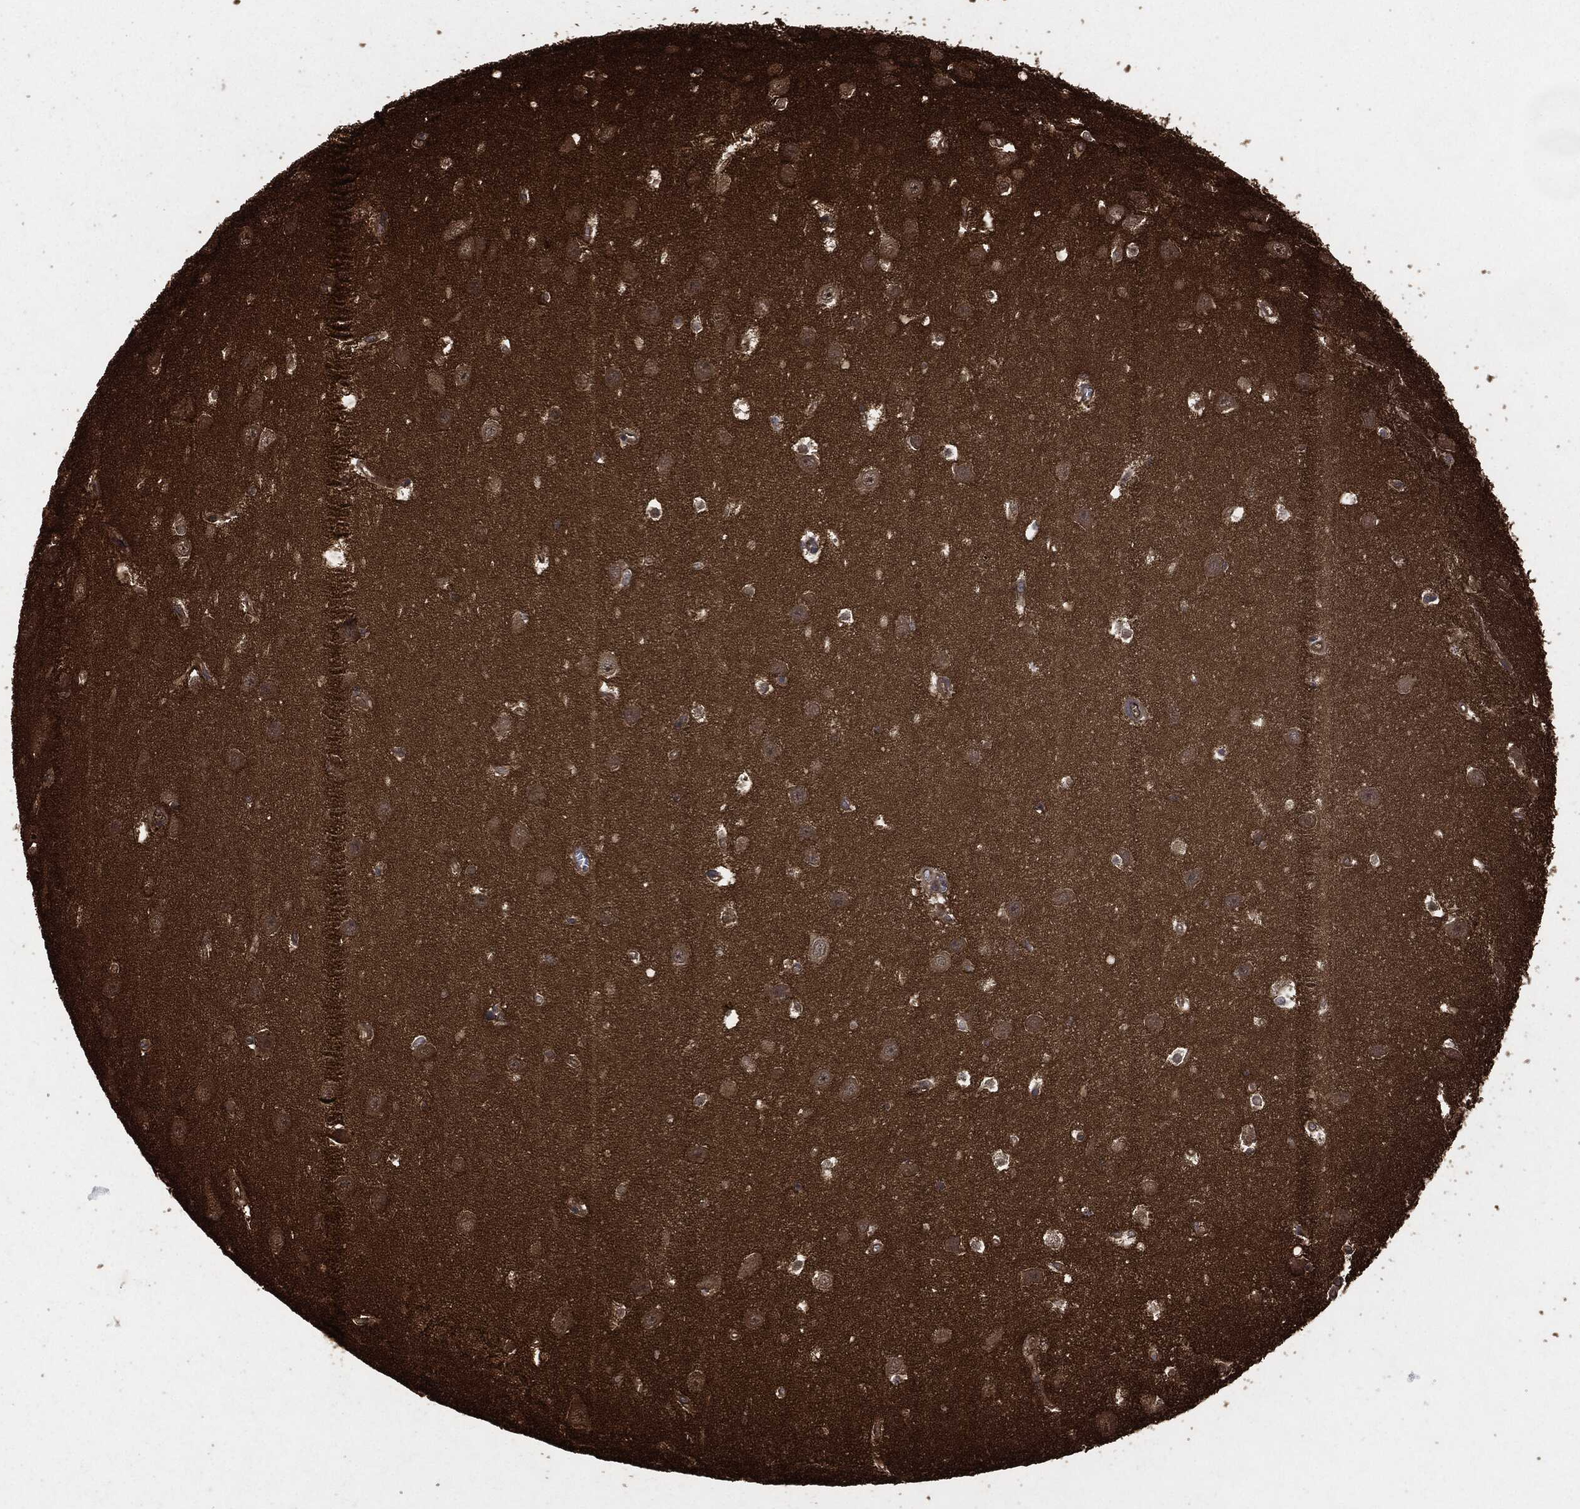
{"staining": {"intensity": "negative", "quantity": "none", "location": "none"}, "tissue": "hippocampus", "cell_type": "Glial cells", "image_type": "normal", "snomed": [{"axis": "morphology", "description": "Normal tissue, NOS"}, {"axis": "topography", "description": "Hippocampus"}], "caption": "Immunohistochemistry (IHC) of normal human hippocampus demonstrates no expression in glial cells.", "gene": "HRAS", "patient": {"sex": "female", "age": 64}}